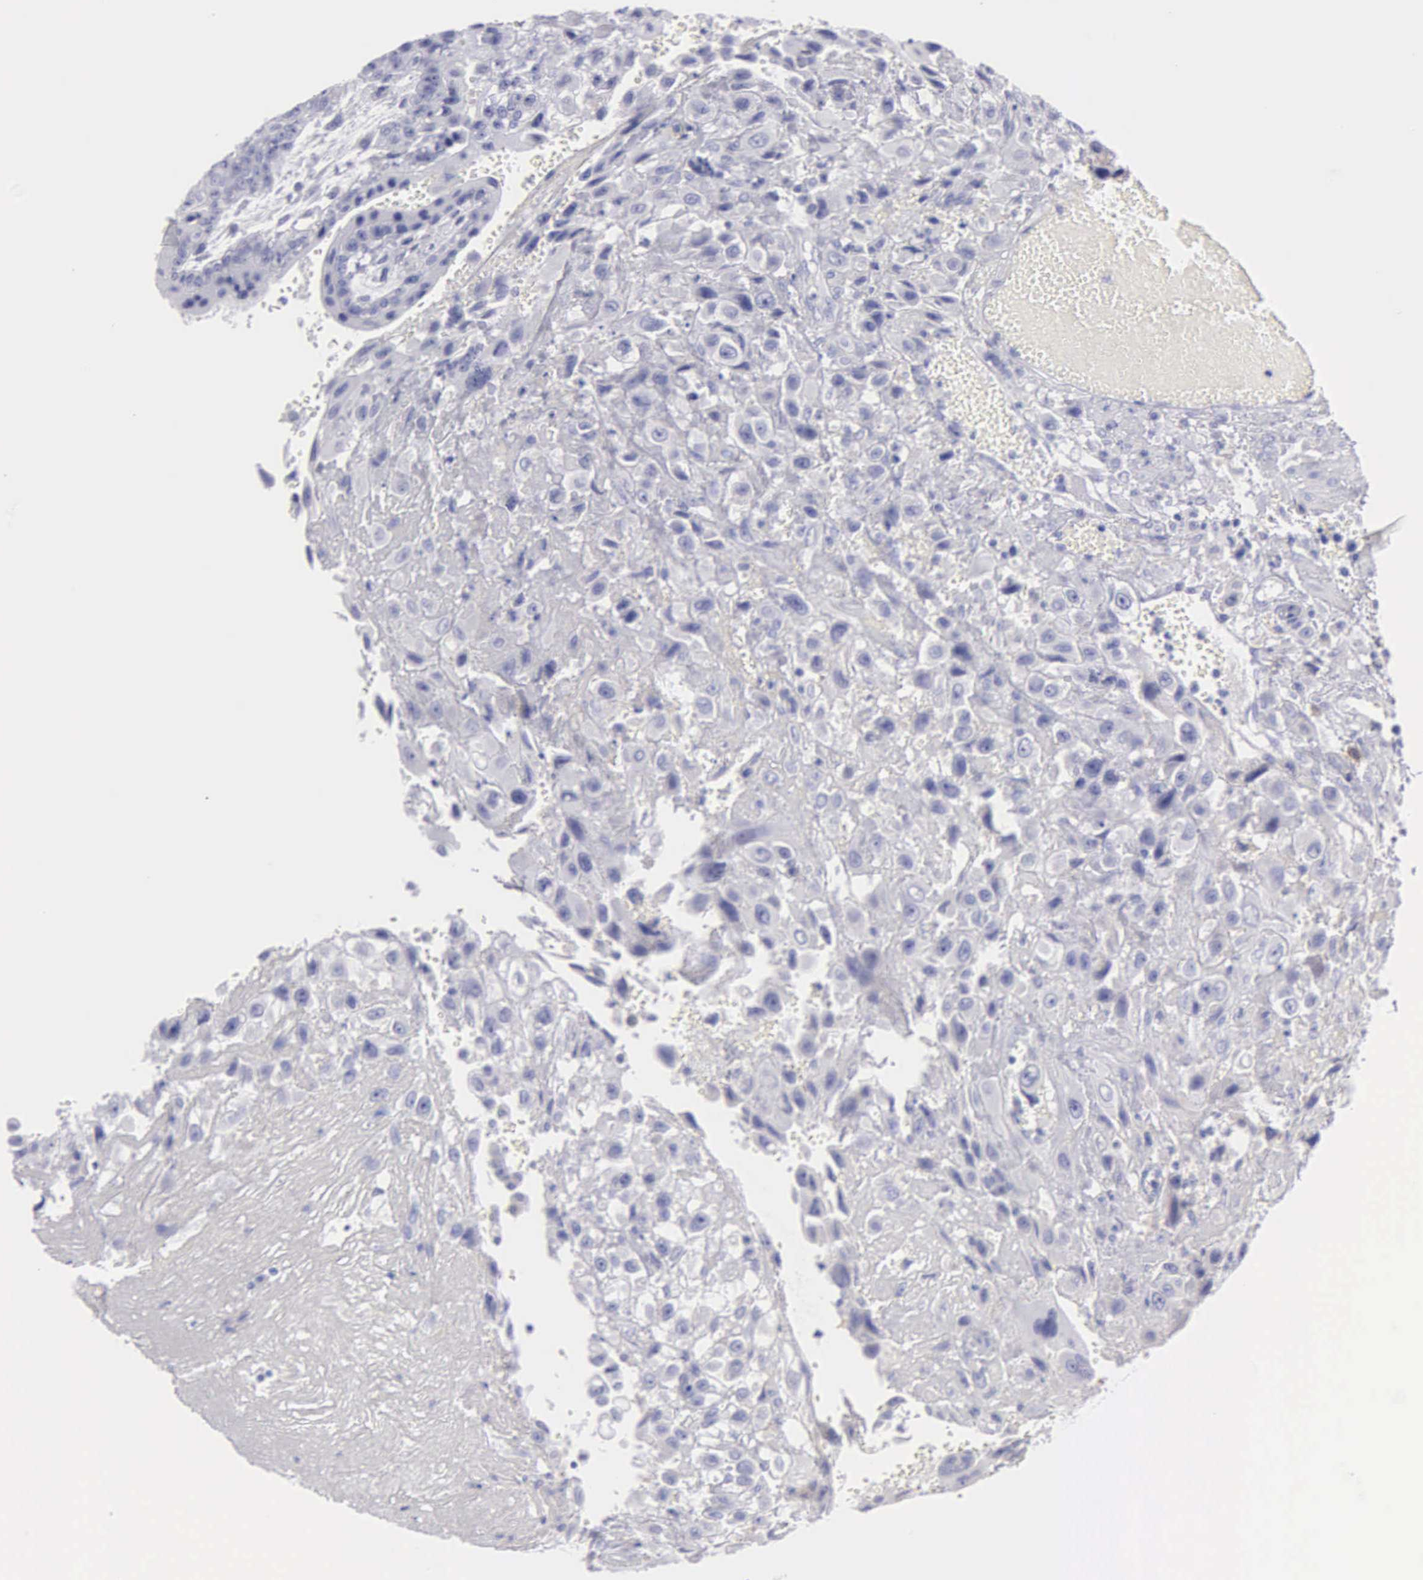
{"staining": {"intensity": "negative", "quantity": "none", "location": "none"}, "tissue": "placenta", "cell_type": "Decidual cells", "image_type": "normal", "snomed": [{"axis": "morphology", "description": "Normal tissue, NOS"}, {"axis": "topography", "description": "Placenta"}], "caption": "A photomicrograph of placenta stained for a protein exhibits no brown staining in decidual cells.", "gene": "TYRP1", "patient": {"sex": "female", "age": 34}}